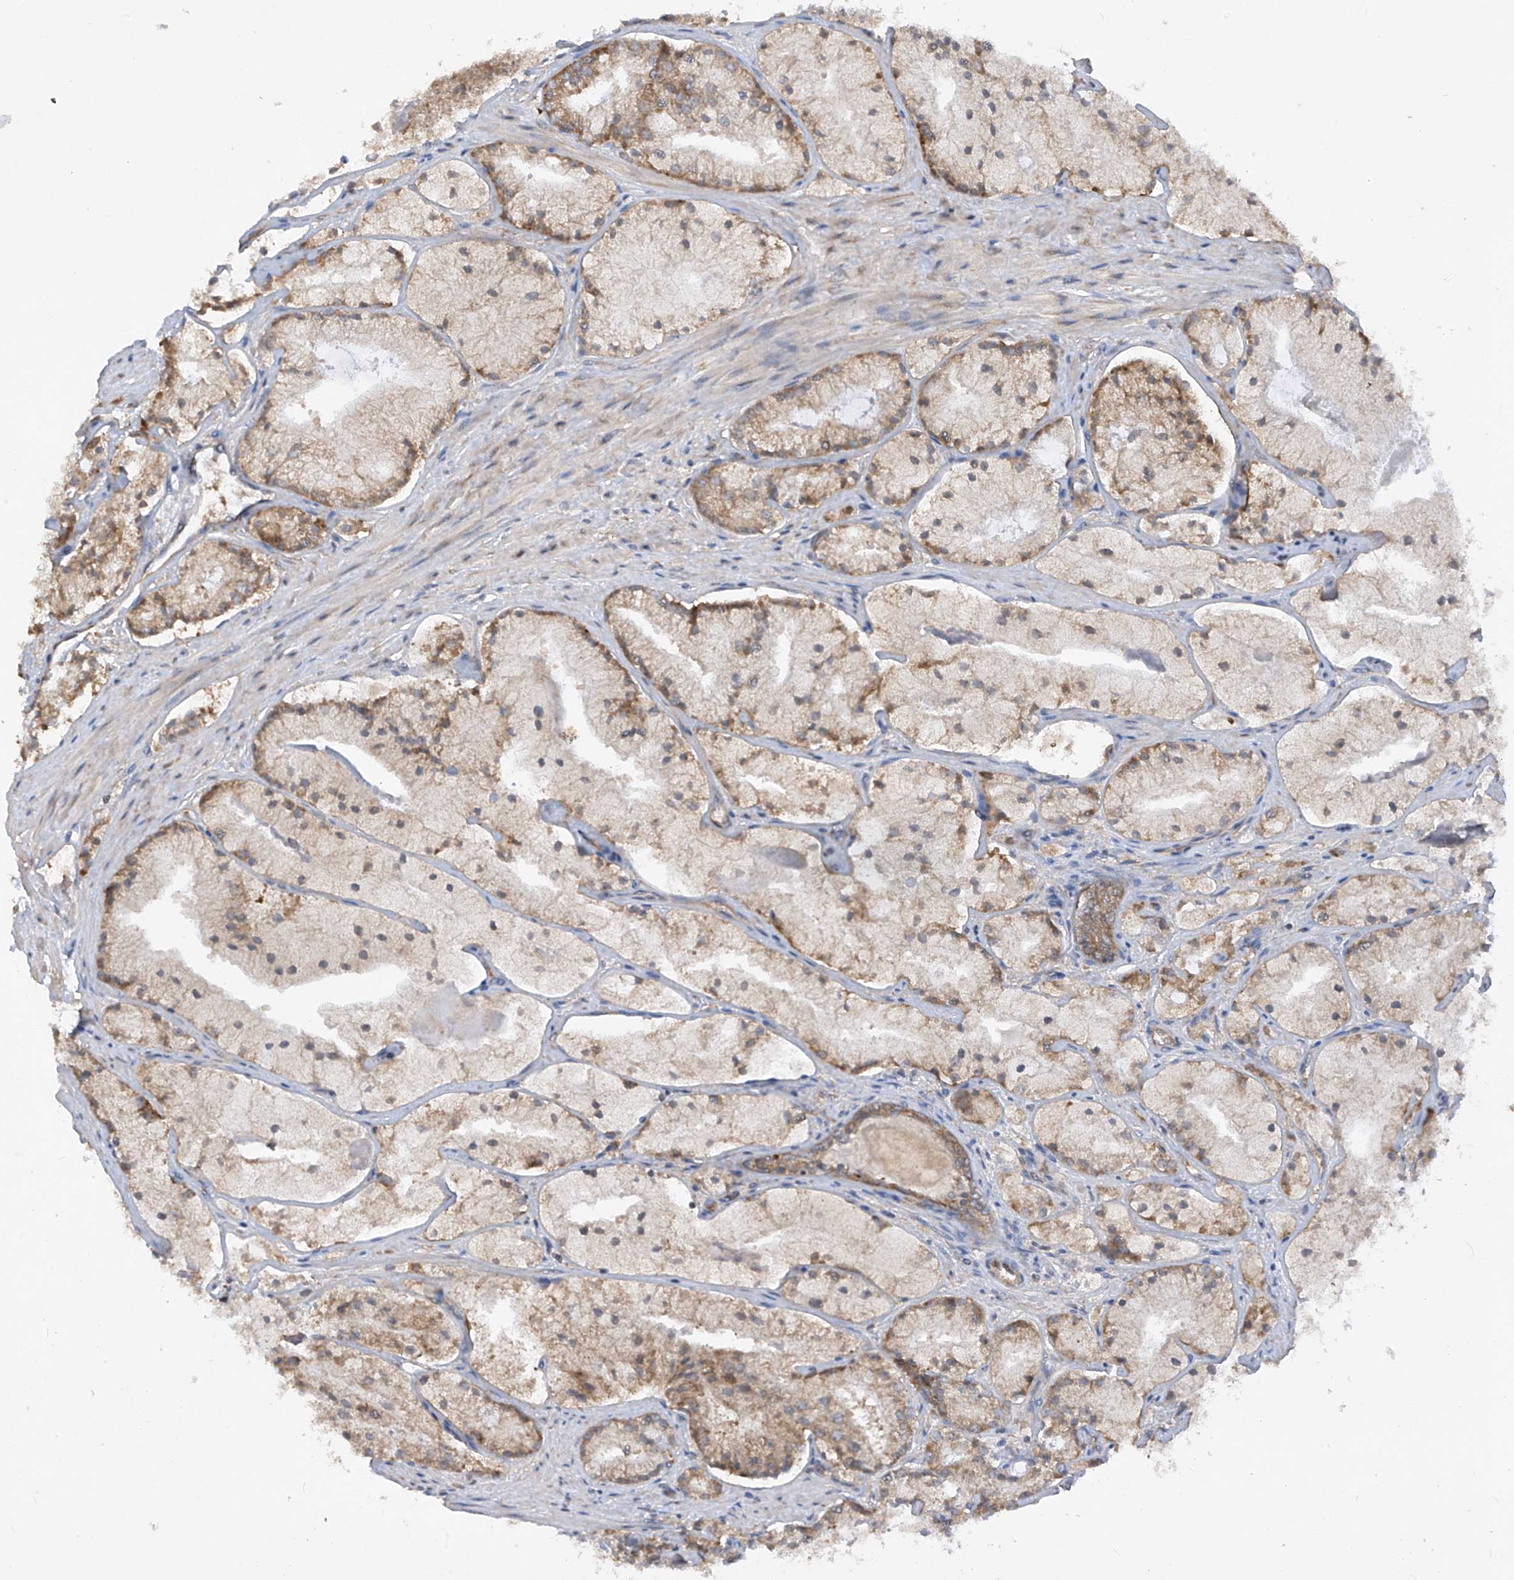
{"staining": {"intensity": "moderate", "quantity": "25%-75%", "location": "cytoplasmic/membranous"}, "tissue": "prostate cancer", "cell_type": "Tumor cells", "image_type": "cancer", "snomed": [{"axis": "morphology", "description": "Adenocarcinoma, High grade"}, {"axis": "topography", "description": "Prostate"}], "caption": "This image demonstrates IHC staining of human prostate cancer (high-grade adenocarcinoma), with medium moderate cytoplasmic/membranous staining in about 25%-75% of tumor cells.", "gene": "RPL34", "patient": {"sex": "male", "age": 50}}